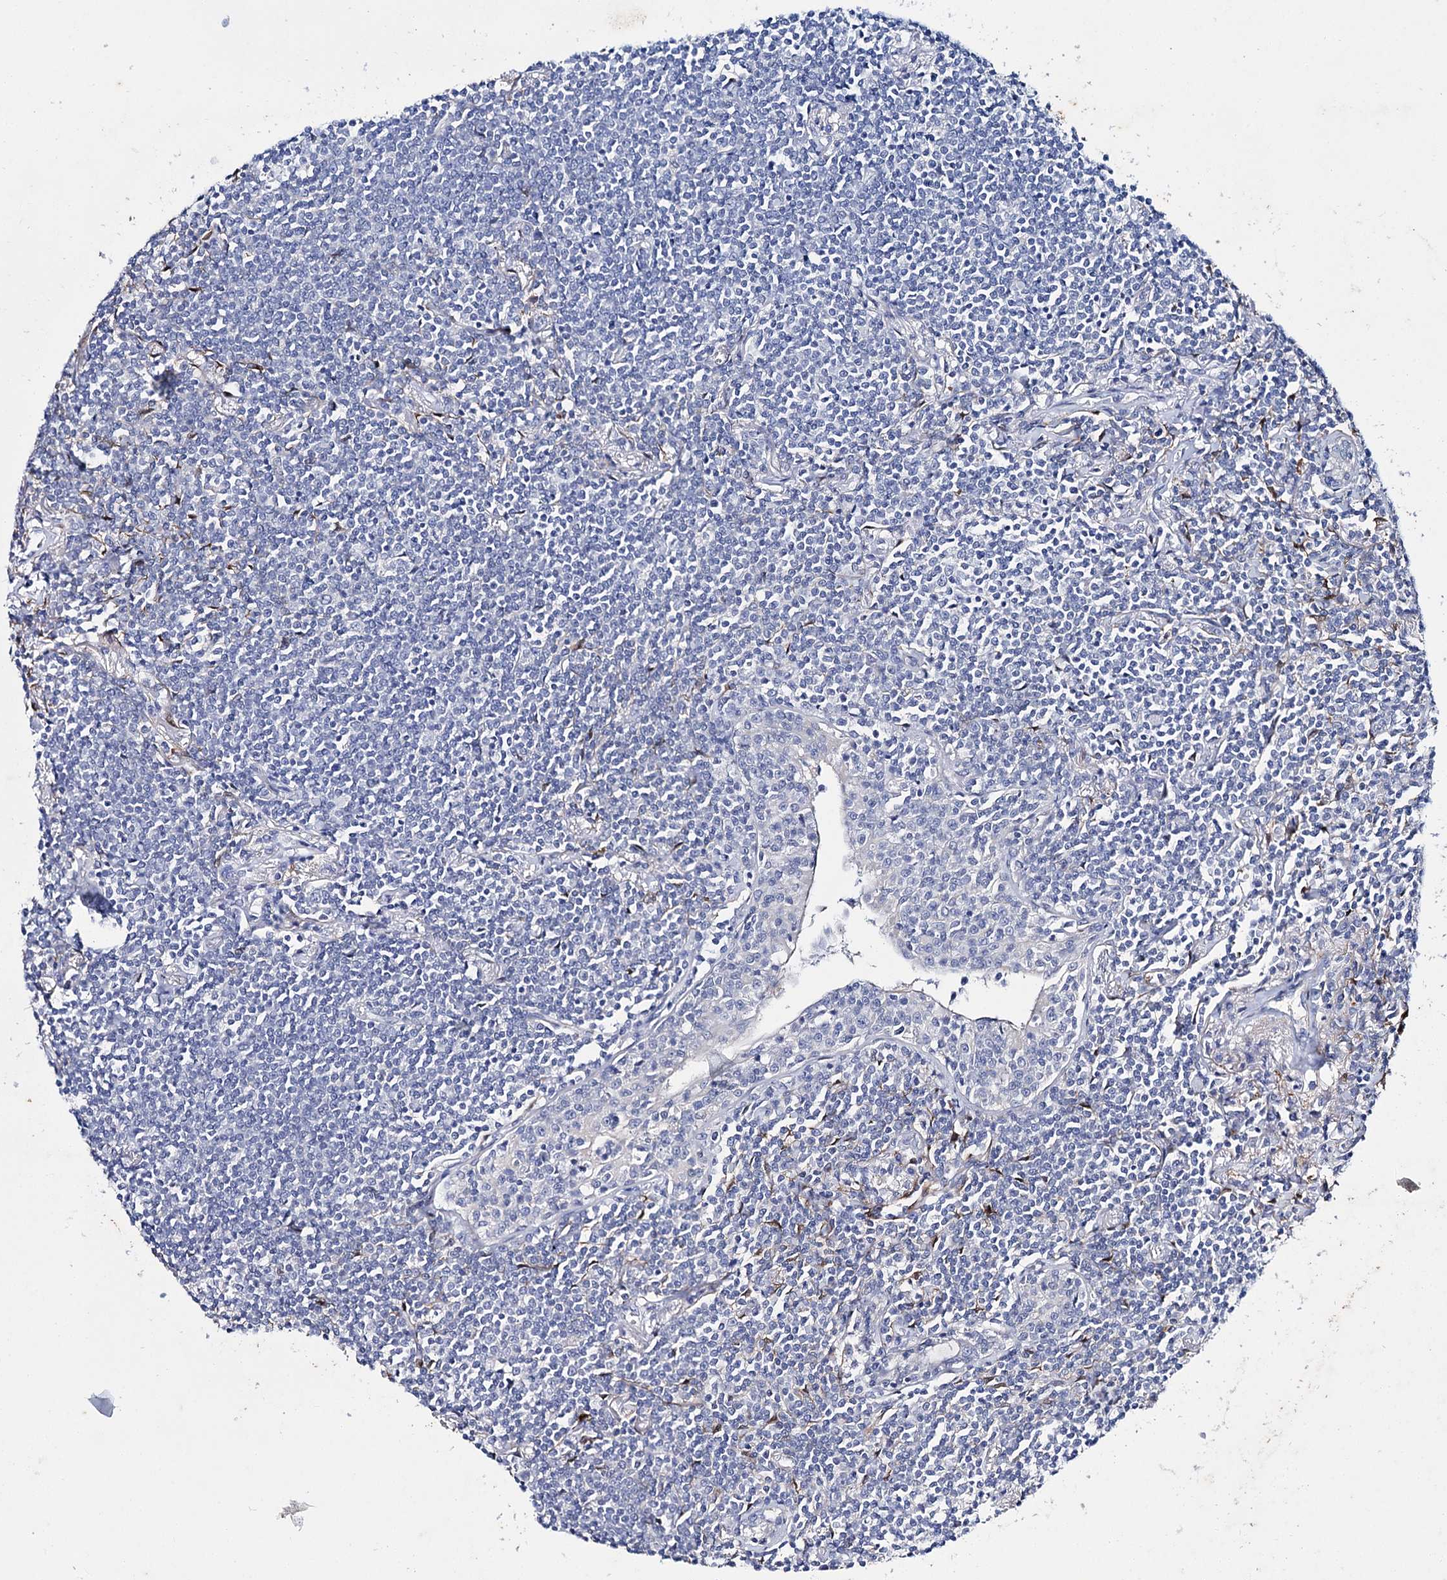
{"staining": {"intensity": "negative", "quantity": "none", "location": "none"}, "tissue": "lymphoma", "cell_type": "Tumor cells", "image_type": "cancer", "snomed": [{"axis": "morphology", "description": "Malignant lymphoma, non-Hodgkin's type, Low grade"}, {"axis": "topography", "description": "Lung"}], "caption": "Photomicrograph shows no protein expression in tumor cells of lymphoma tissue. (DAB immunohistochemistry, high magnification).", "gene": "LYZL4", "patient": {"sex": "female", "age": 71}}